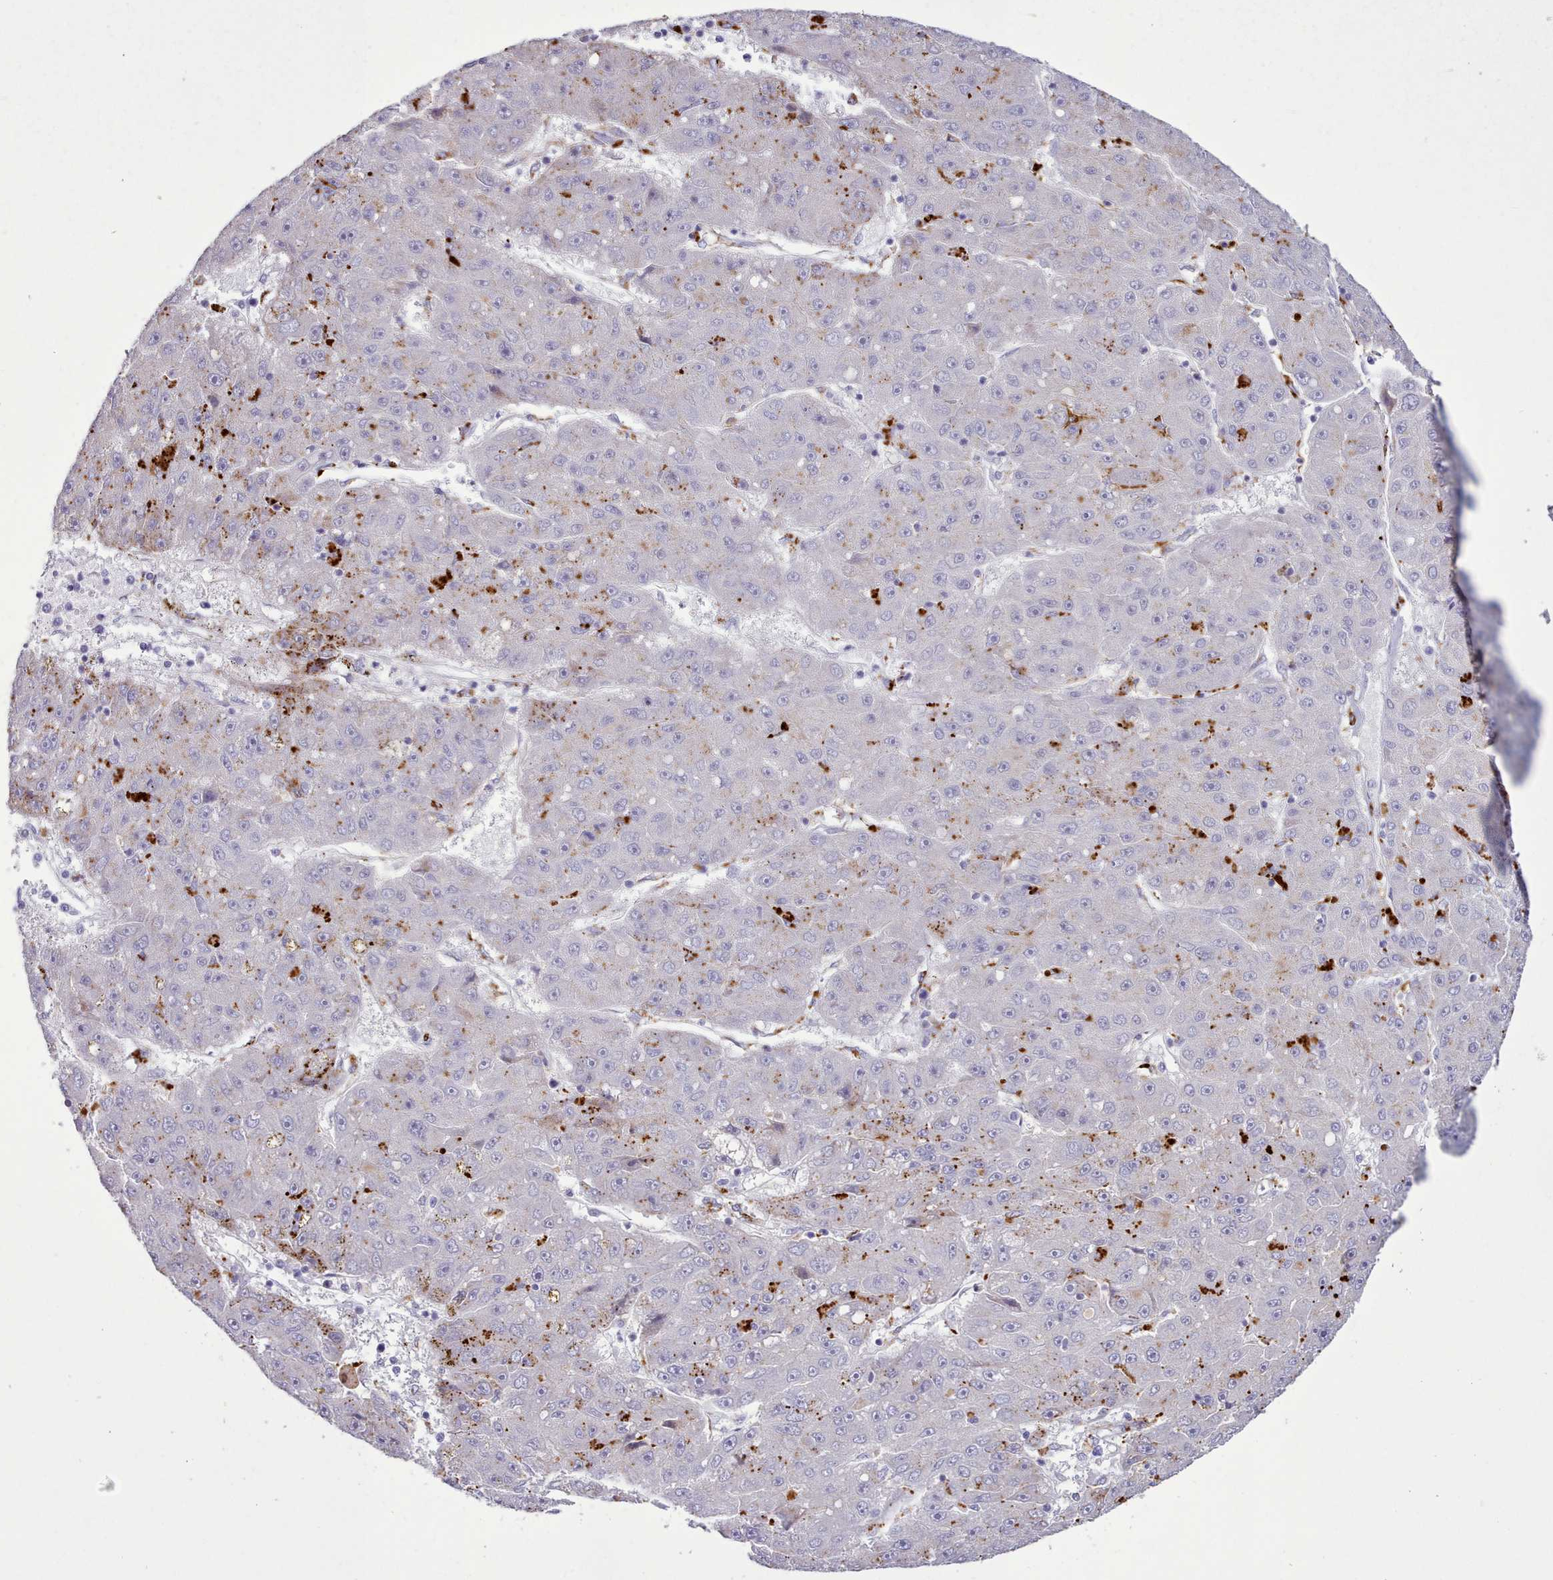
{"staining": {"intensity": "moderate", "quantity": "<25%", "location": "cytoplasmic/membranous"}, "tissue": "liver cancer", "cell_type": "Tumor cells", "image_type": "cancer", "snomed": [{"axis": "morphology", "description": "Carcinoma, Hepatocellular, NOS"}, {"axis": "topography", "description": "Liver"}], "caption": "Protein staining shows moderate cytoplasmic/membranous positivity in approximately <25% of tumor cells in liver hepatocellular carcinoma.", "gene": "SRD5A1", "patient": {"sex": "male", "age": 67}}